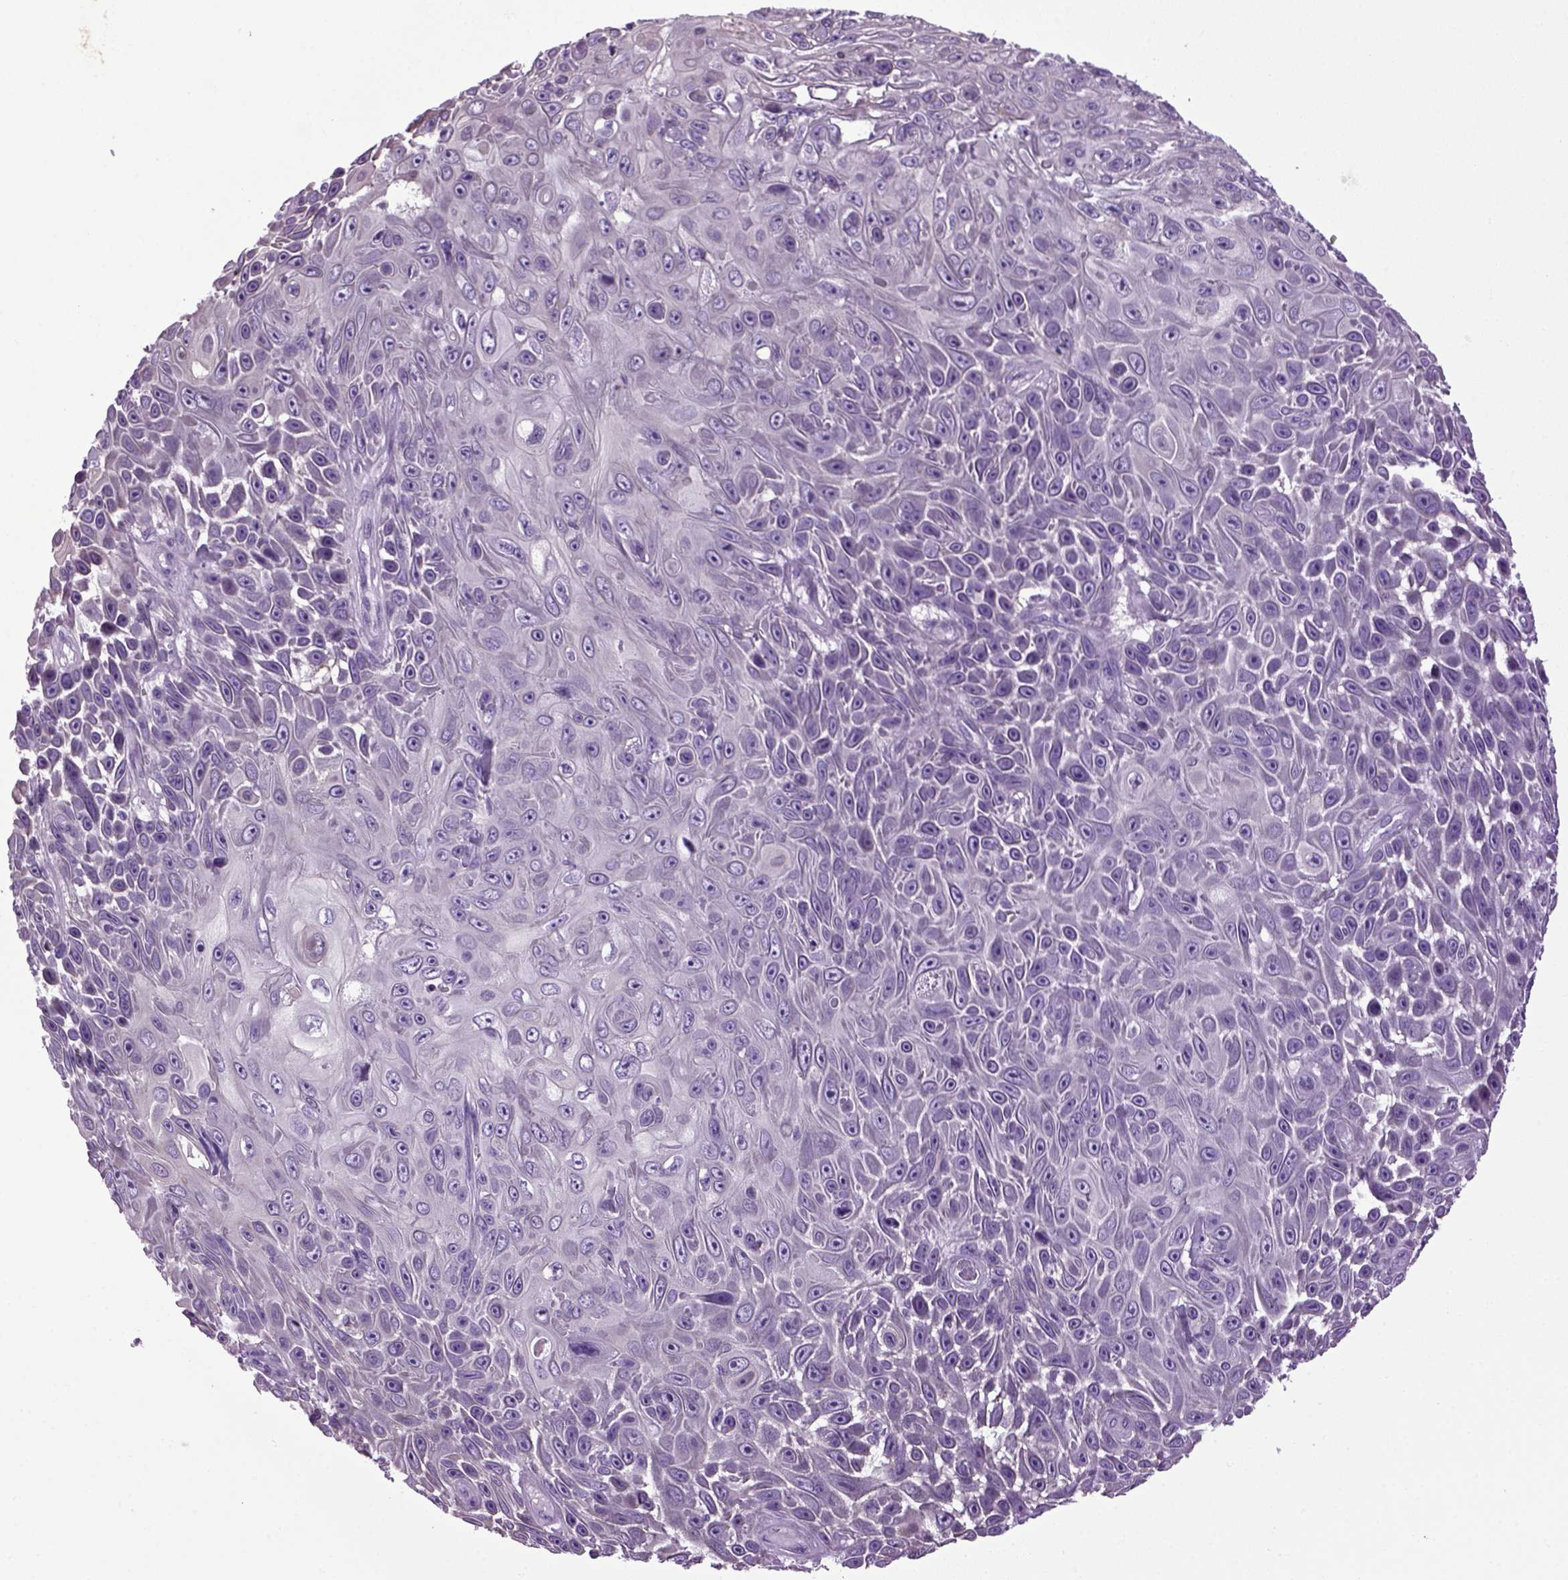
{"staining": {"intensity": "negative", "quantity": "none", "location": "none"}, "tissue": "skin cancer", "cell_type": "Tumor cells", "image_type": "cancer", "snomed": [{"axis": "morphology", "description": "Squamous cell carcinoma, NOS"}, {"axis": "topography", "description": "Skin"}], "caption": "High magnification brightfield microscopy of squamous cell carcinoma (skin) stained with DAB (brown) and counterstained with hematoxylin (blue): tumor cells show no significant staining.", "gene": "HMCN2", "patient": {"sex": "male", "age": 82}}